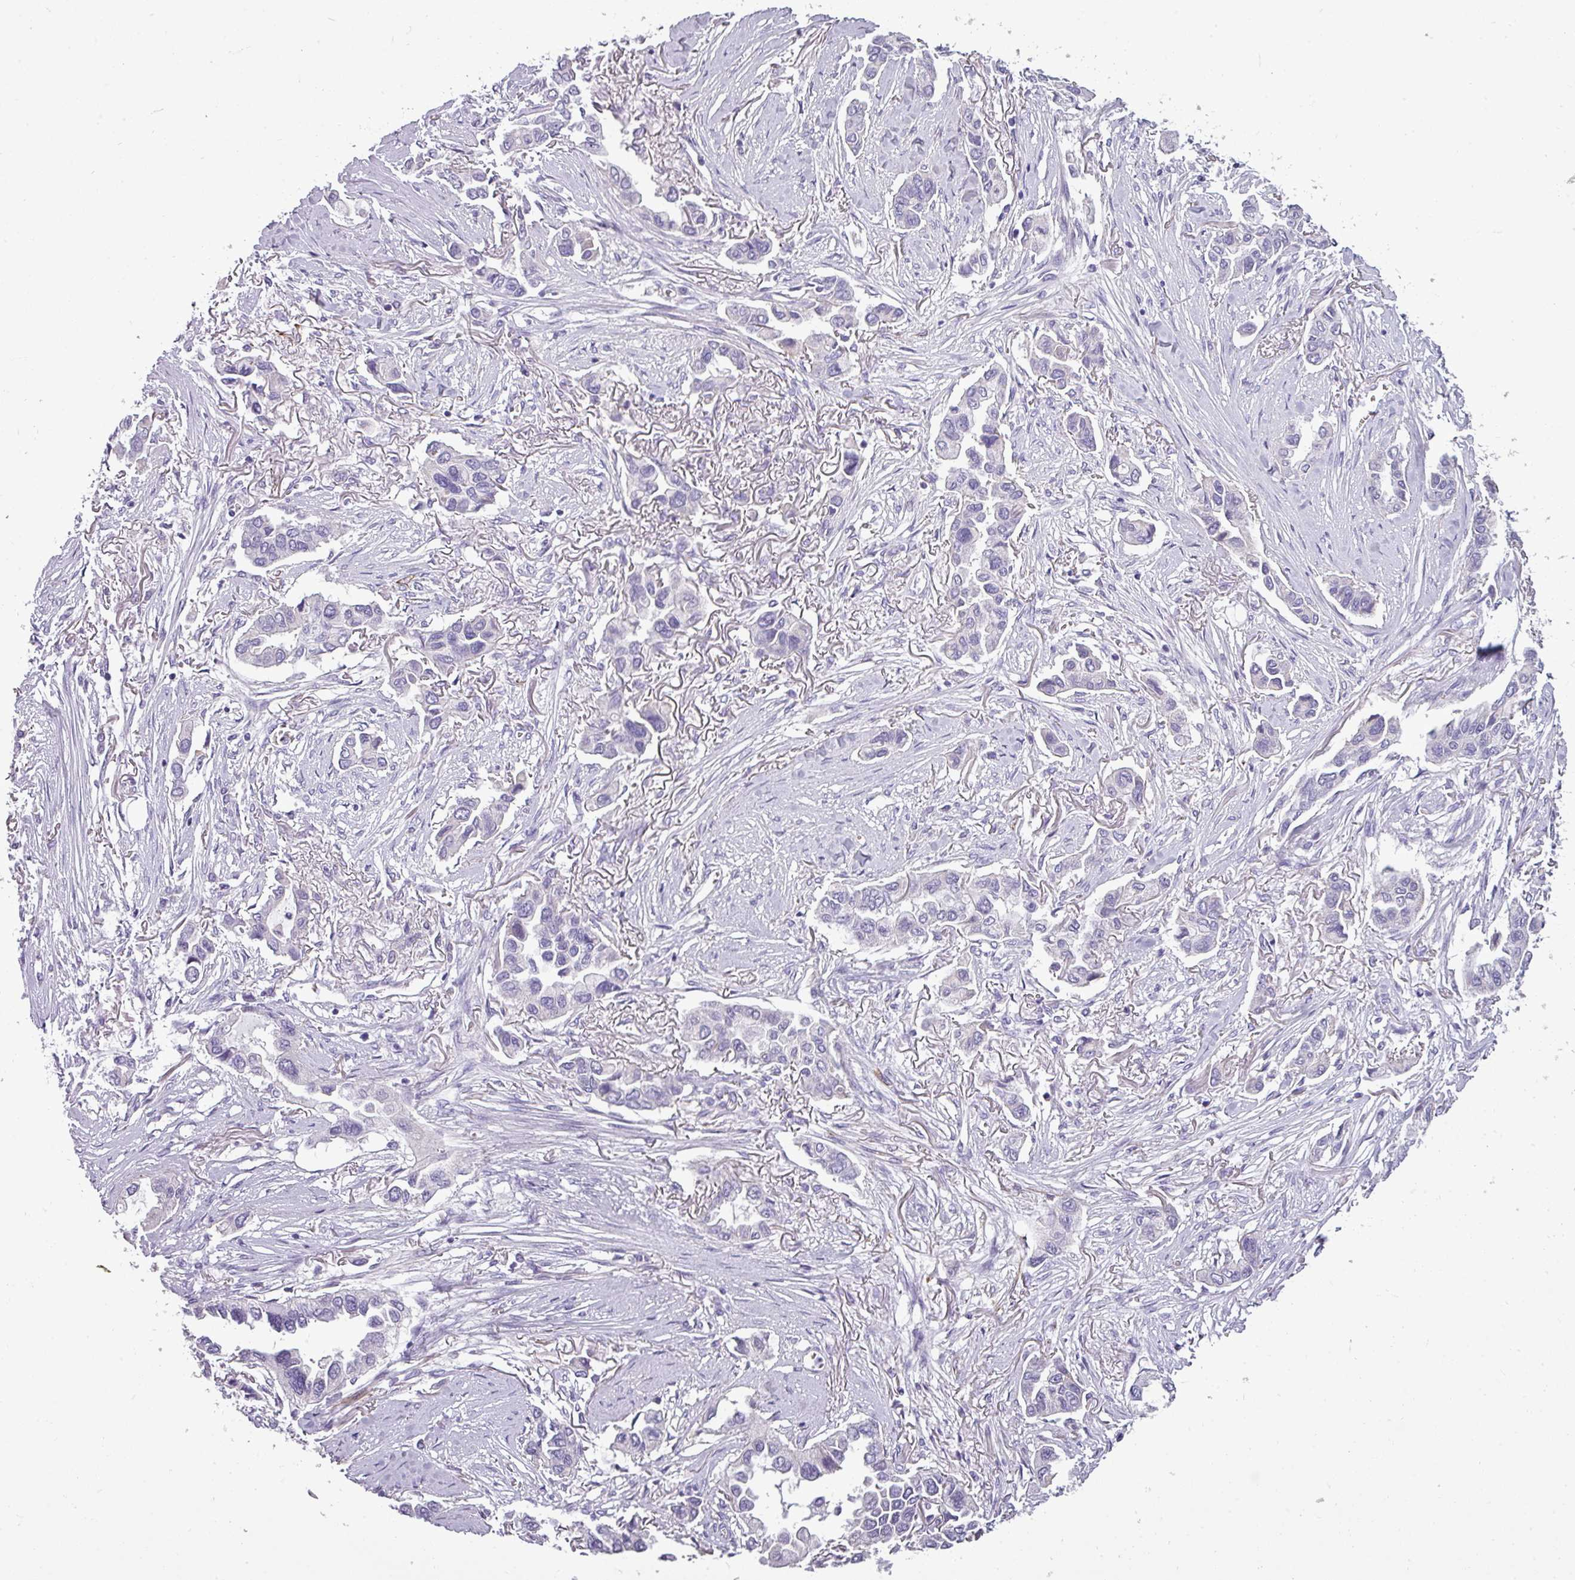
{"staining": {"intensity": "negative", "quantity": "none", "location": "none"}, "tissue": "lung cancer", "cell_type": "Tumor cells", "image_type": "cancer", "snomed": [{"axis": "morphology", "description": "Adenocarcinoma, NOS"}, {"axis": "topography", "description": "Lung"}], "caption": "High power microscopy image of an IHC micrograph of lung adenocarcinoma, revealing no significant staining in tumor cells. Brightfield microscopy of immunohistochemistry (IHC) stained with DAB (3,3'-diaminobenzidine) (brown) and hematoxylin (blue), captured at high magnification.", "gene": "DNAAF9", "patient": {"sex": "female", "age": 76}}